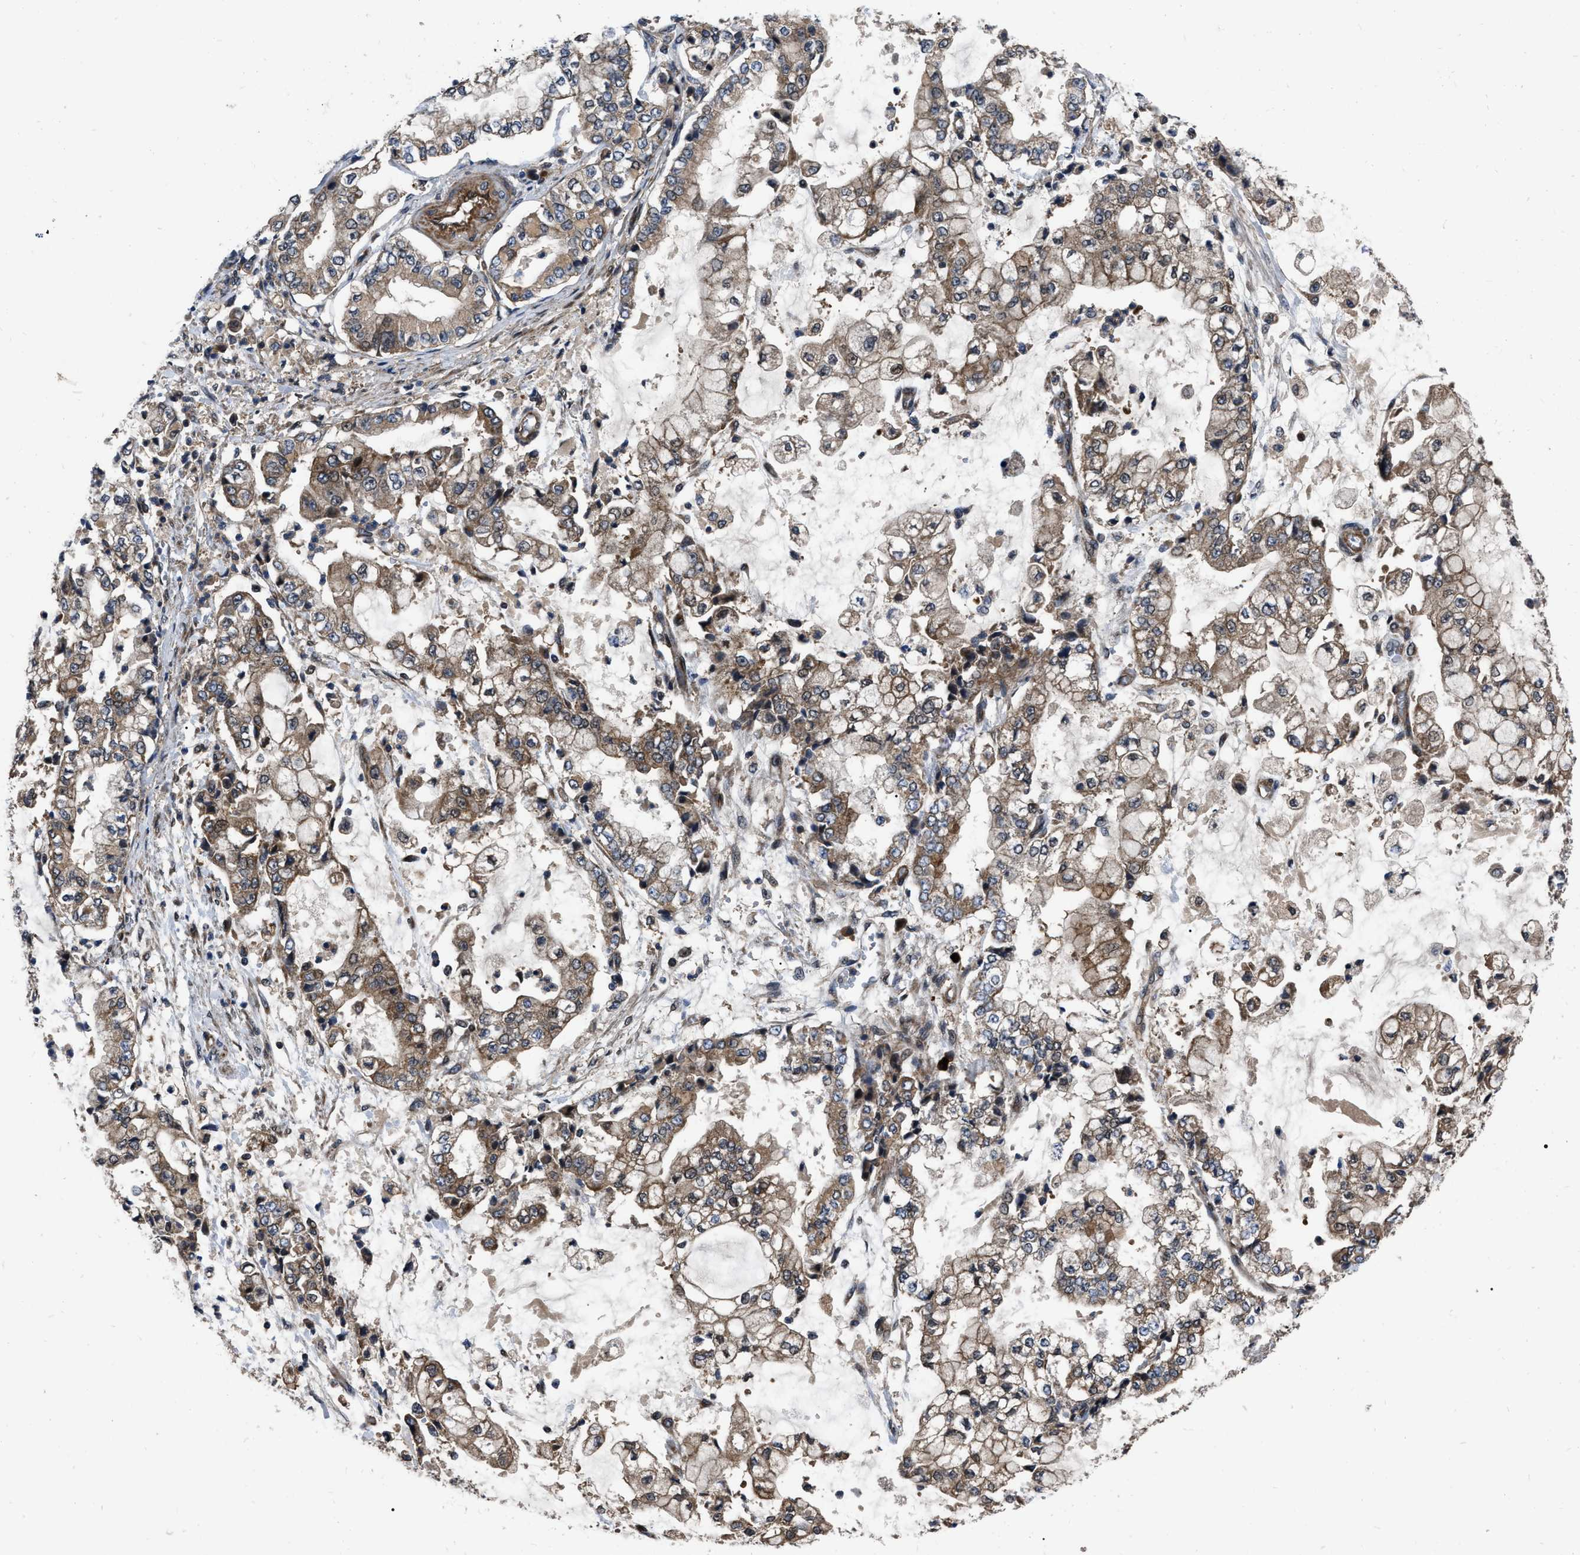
{"staining": {"intensity": "moderate", "quantity": ">75%", "location": "cytoplasmic/membranous"}, "tissue": "stomach cancer", "cell_type": "Tumor cells", "image_type": "cancer", "snomed": [{"axis": "morphology", "description": "Adenocarcinoma, NOS"}, {"axis": "topography", "description": "Stomach"}], "caption": "Immunohistochemical staining of stomach cancer exhibits moderate cytoplasmic/membranous protein staining in approximately >75% of tumor cells.", "gene": "PPWD1", "patient": {"sex": "male", "age": 76}}